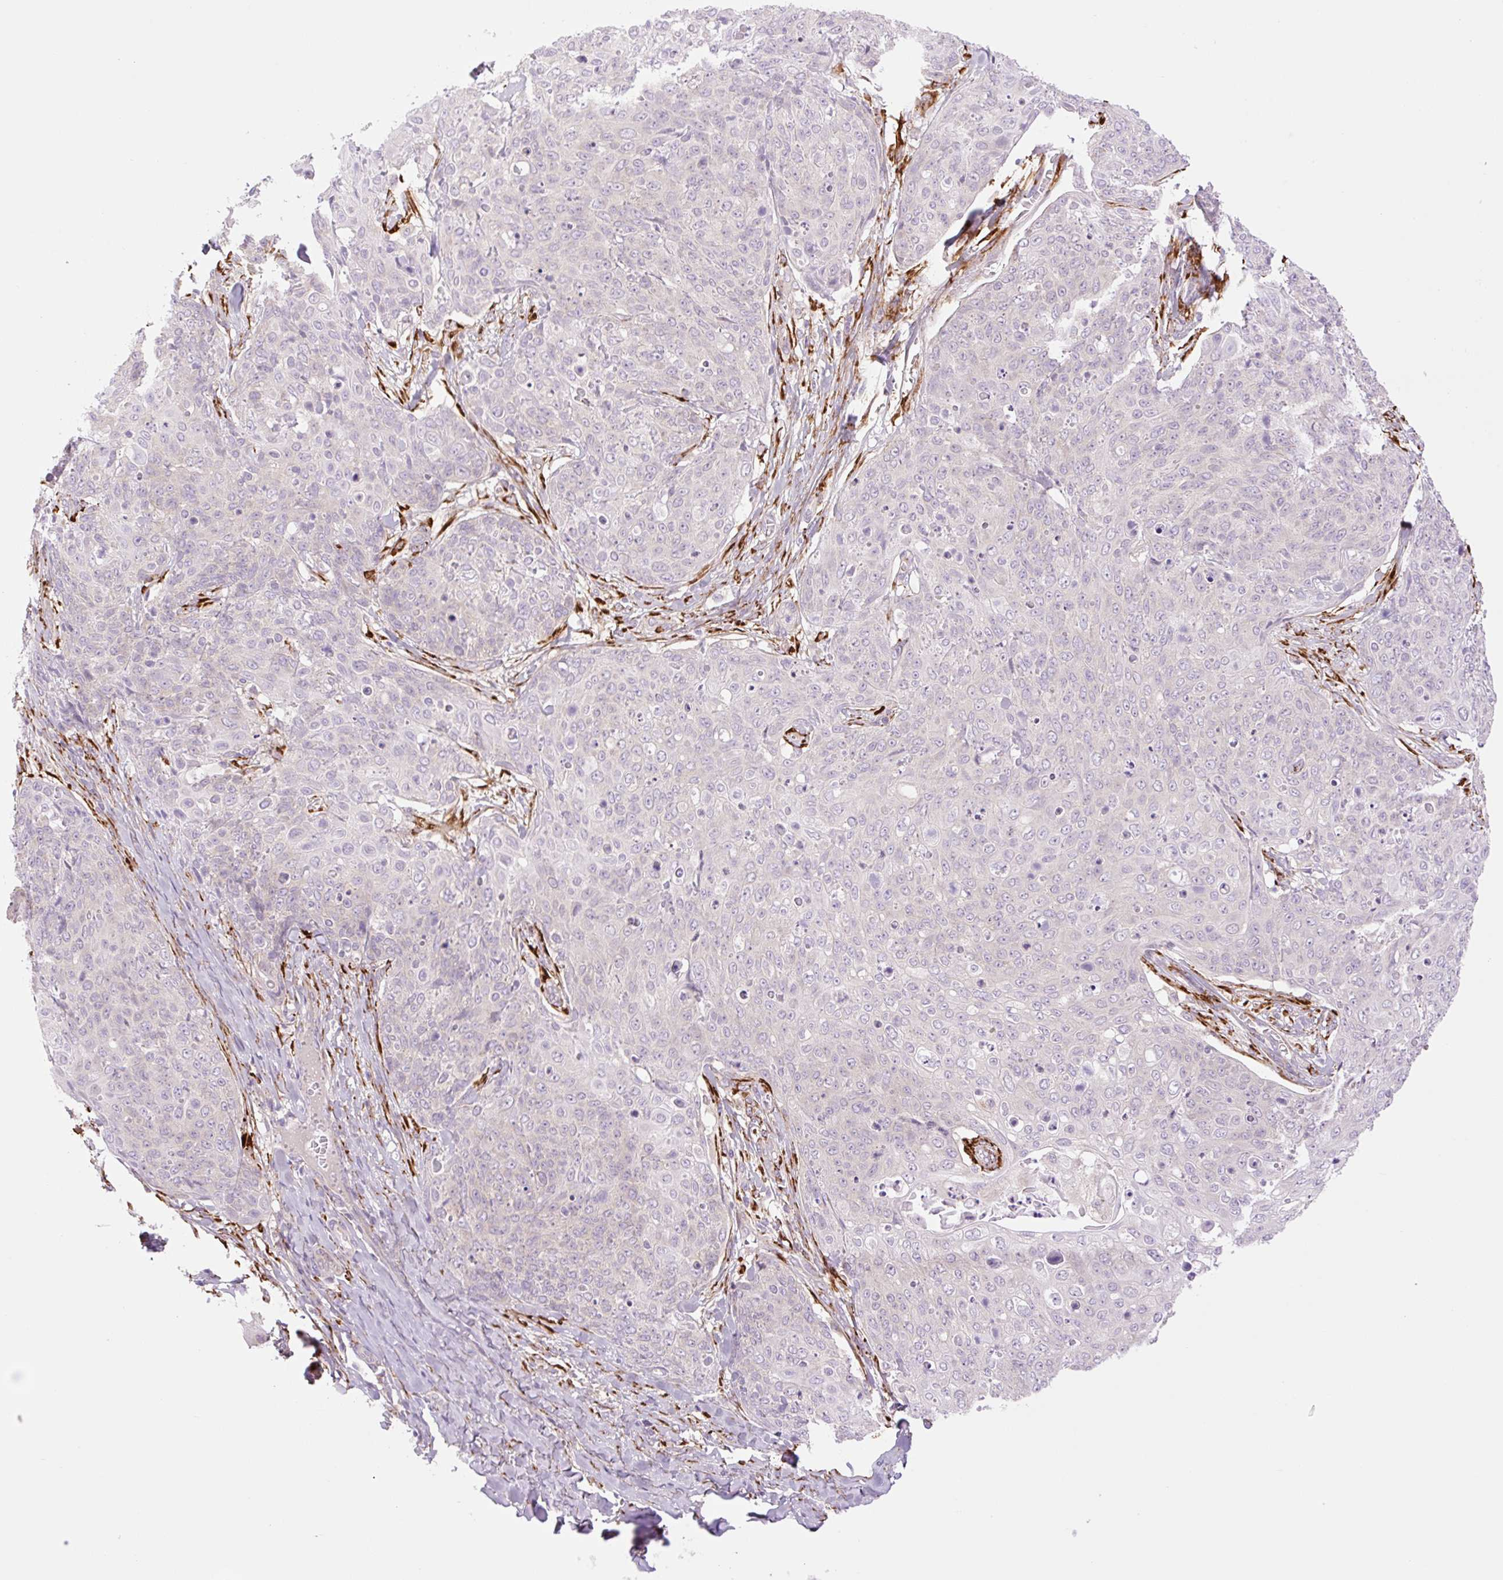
{"staining": {"intensity": "negative", "quantity": "none", "location": "none"}, "tissue": "skin cancer", "cell_type": "Tumor cells", "image_type": "cancer", "snomed": [{"axis": "morphology", "description": "Squamous cell carcinoma, NOS"}, {"axis": "topography", "description": "Skin"}, {"axis": "topography", "description": "Vulva"}], "caption": "Tumor cells show no significant positivity in skin cancer (squamous cell carcinoma).", "gene": "COL5A1", "patient": {"sex": "female", "age": 85}}